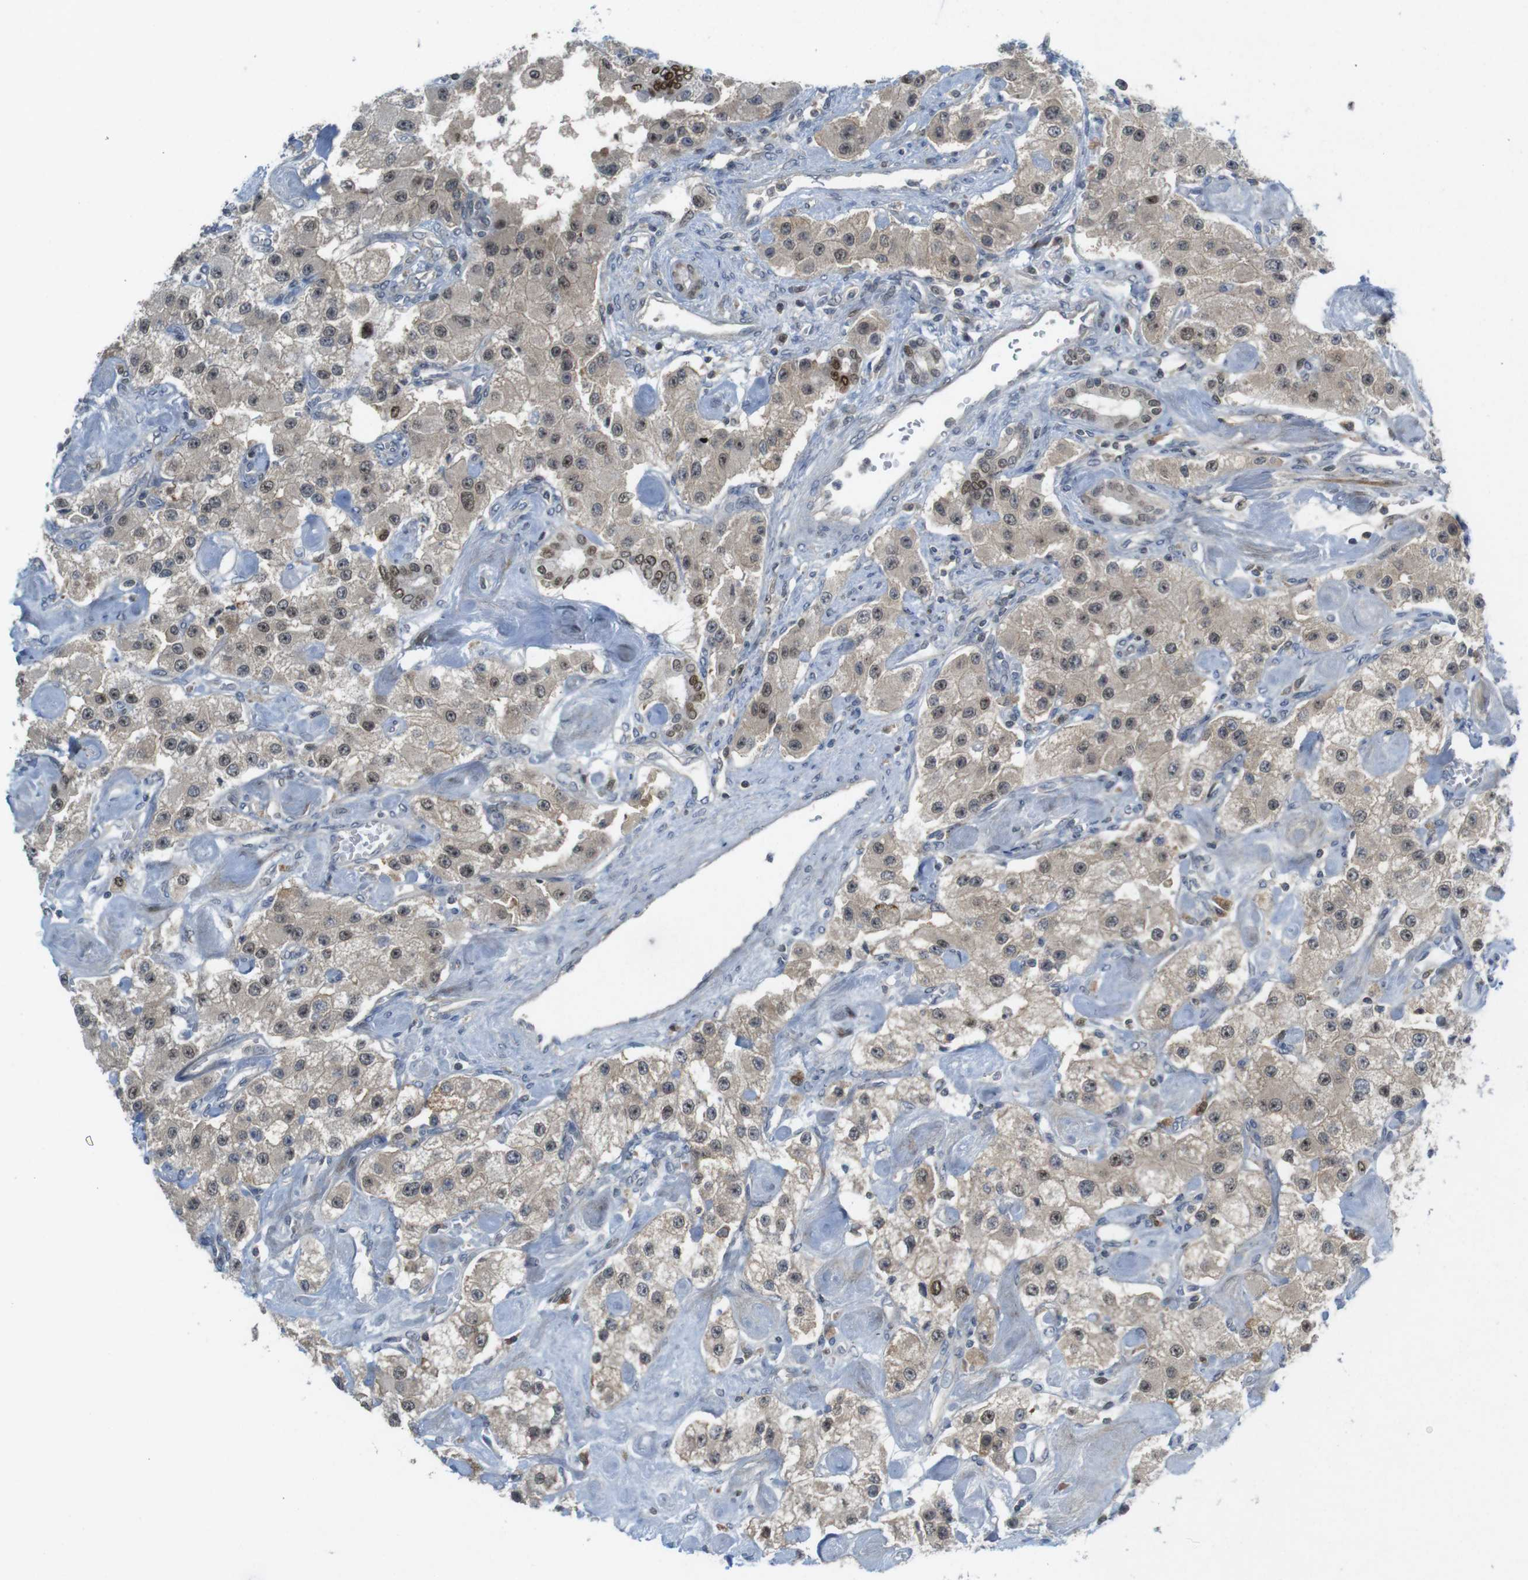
{"staining": {"intensity": "moderate", "quantity": "25%-75%", "location": "nuclear"}, "tissue": "carcinoid", "cell_type": "Tumor cells", "image_type": "cancer", "snomed": [{"axis": "morphology", "description": "Carcinoid, malignant, NOS"}, {"axis": "topography", "description": "Pancreas"}], "caption": "This micrograph displays immunohistochemistry staining of human carcinoid, with medium moderate nuclear staining in approximately 25%-75% of tumor cells.", "gene": "RCC1", "patient": {"sex": "male", "age": 41}}